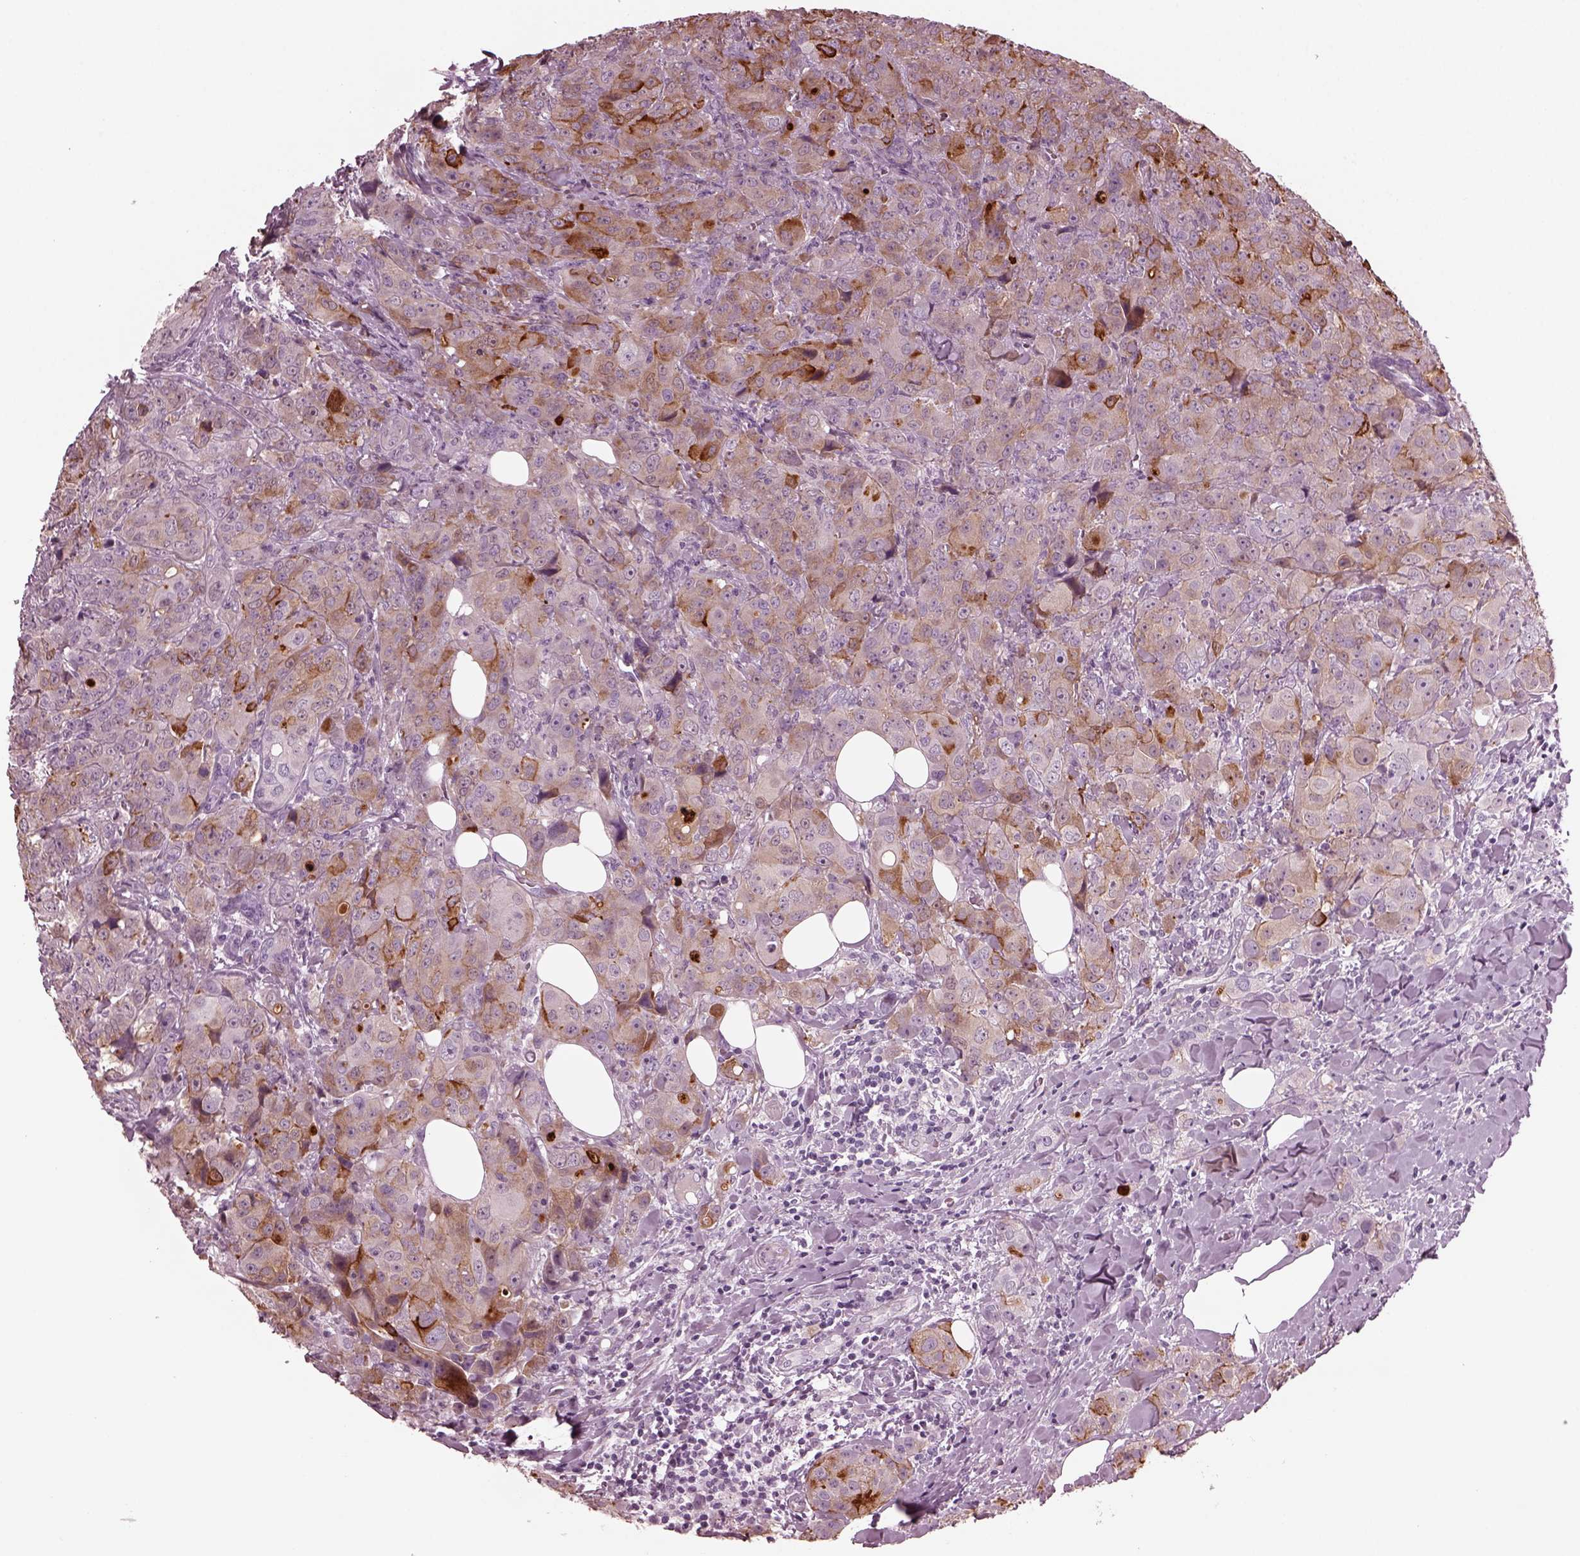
{"staining": {"intensity": "moderate", "quantity": "<25%", "location": "cytoplasmic/membranous"}, "tissue": "breast cancer", "cell_type": "Tumor cells", "image_type": "cancer", "snomed": [{"axis": "morphology", "description": "Duct carcinoma"}, {"axis": "topography", "description": "Breast"}], "caption": "Approximately <25% of tumor cells in human breast invasive ductal carcinoma show moderate cytoplasmic/membranous protein positivity as visualized by brown immunohistochemical staining.", "gene": "GDF11", "patient": {"sex": "female", "age": 43}}